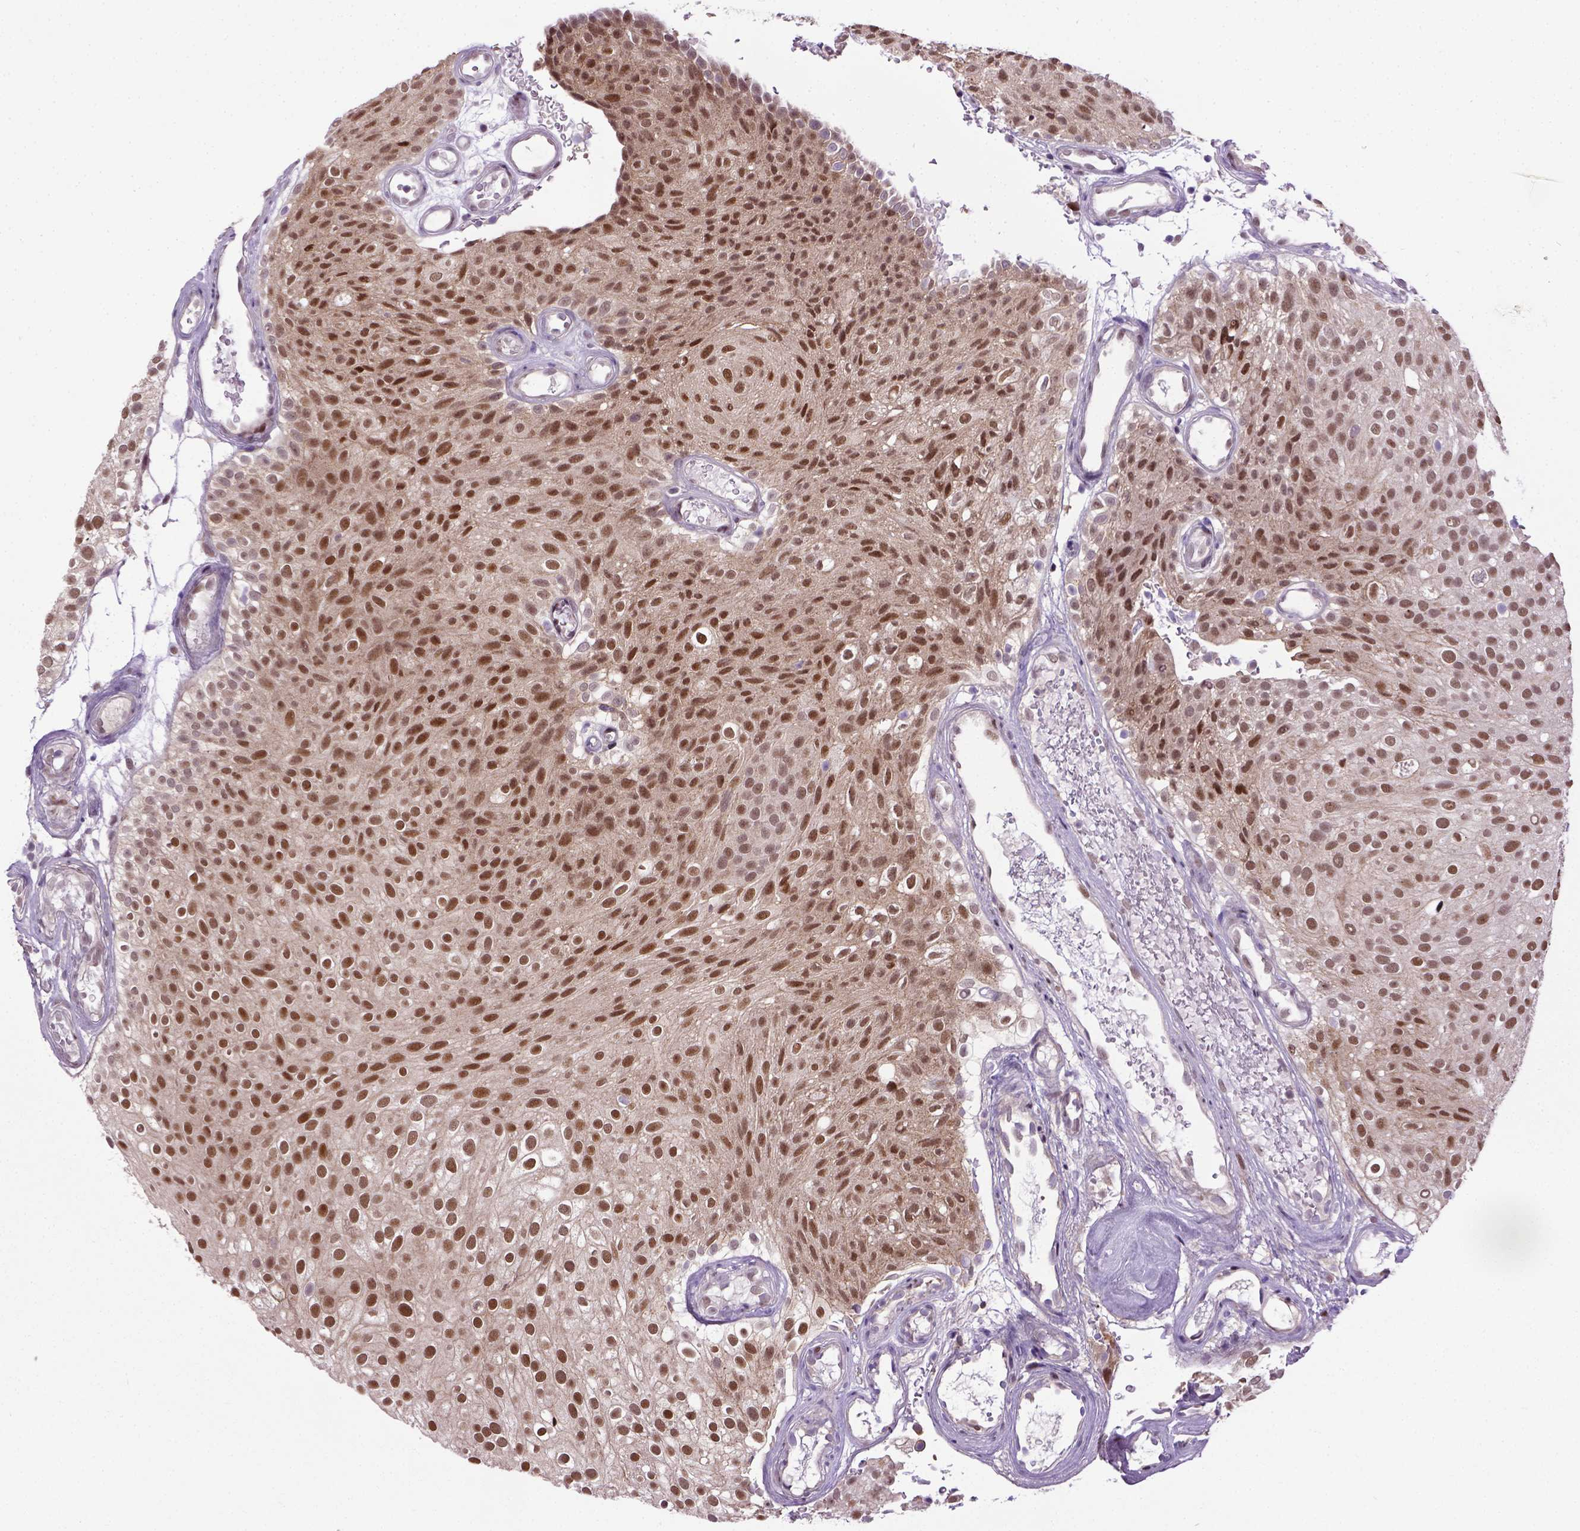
{"staining": {"intensity": "moderate", "quantity": ">75%", "location": "nuclear"}, "tissue": "urothelial cancer", "cell_type": "Tumor cells", "image_type": "cancer", "snomed": [{"axis": "morphology", "description": "Urothelial carcinoma, Low grade"}, {"axis": "topography", "description": "Urinary bladder"}], "caption": "Approximately >75% of tumor cells in human urothelial cancer show moderate nuclear protein positivity as visualized by brown immunohistochemical staining.", "gene": "UBA3", "patient": {"sex": "male", "age": 78}}